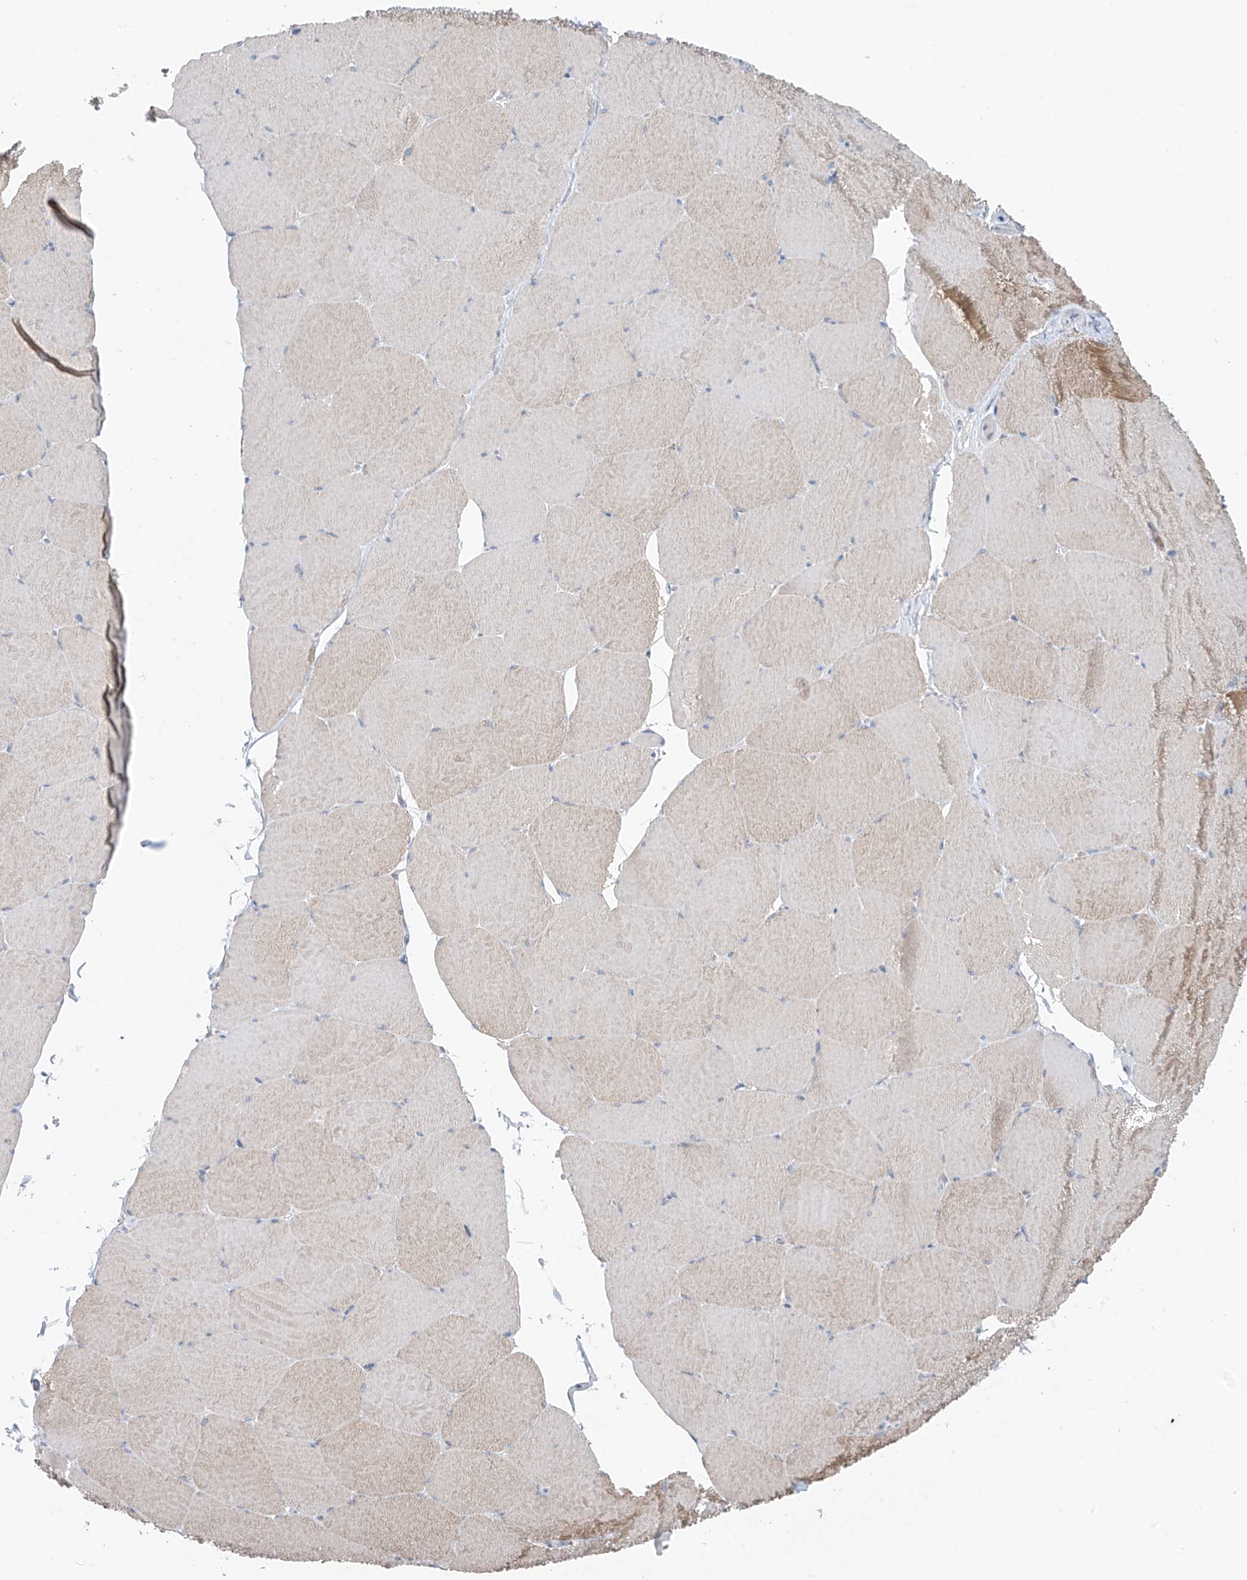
{"staining": {"intensity": "weak", "quantity": "<25%", "location": "cytoplasmic/membranous"}, "tissue": "skeletal muscle", "cell_type": "Myocytes", "image_type": "normal", "snomed": [{"axis": "morphology", "description": "Normal tissue, NOS"}, {"axis": "topography", "description": "Skeletal muscle"}, {"axis": "topography", "description": "Head-Neck"}], "caption": "Myocytes show no significant protein expression in normal skeletal muscle. (DAB (3,3'-diaminobenzidine) immunohistochemistry (IHC) with hematoxylin counter stain).", "gene": "CYP4V2", "patient": {"sex": "male", "age": 66}}